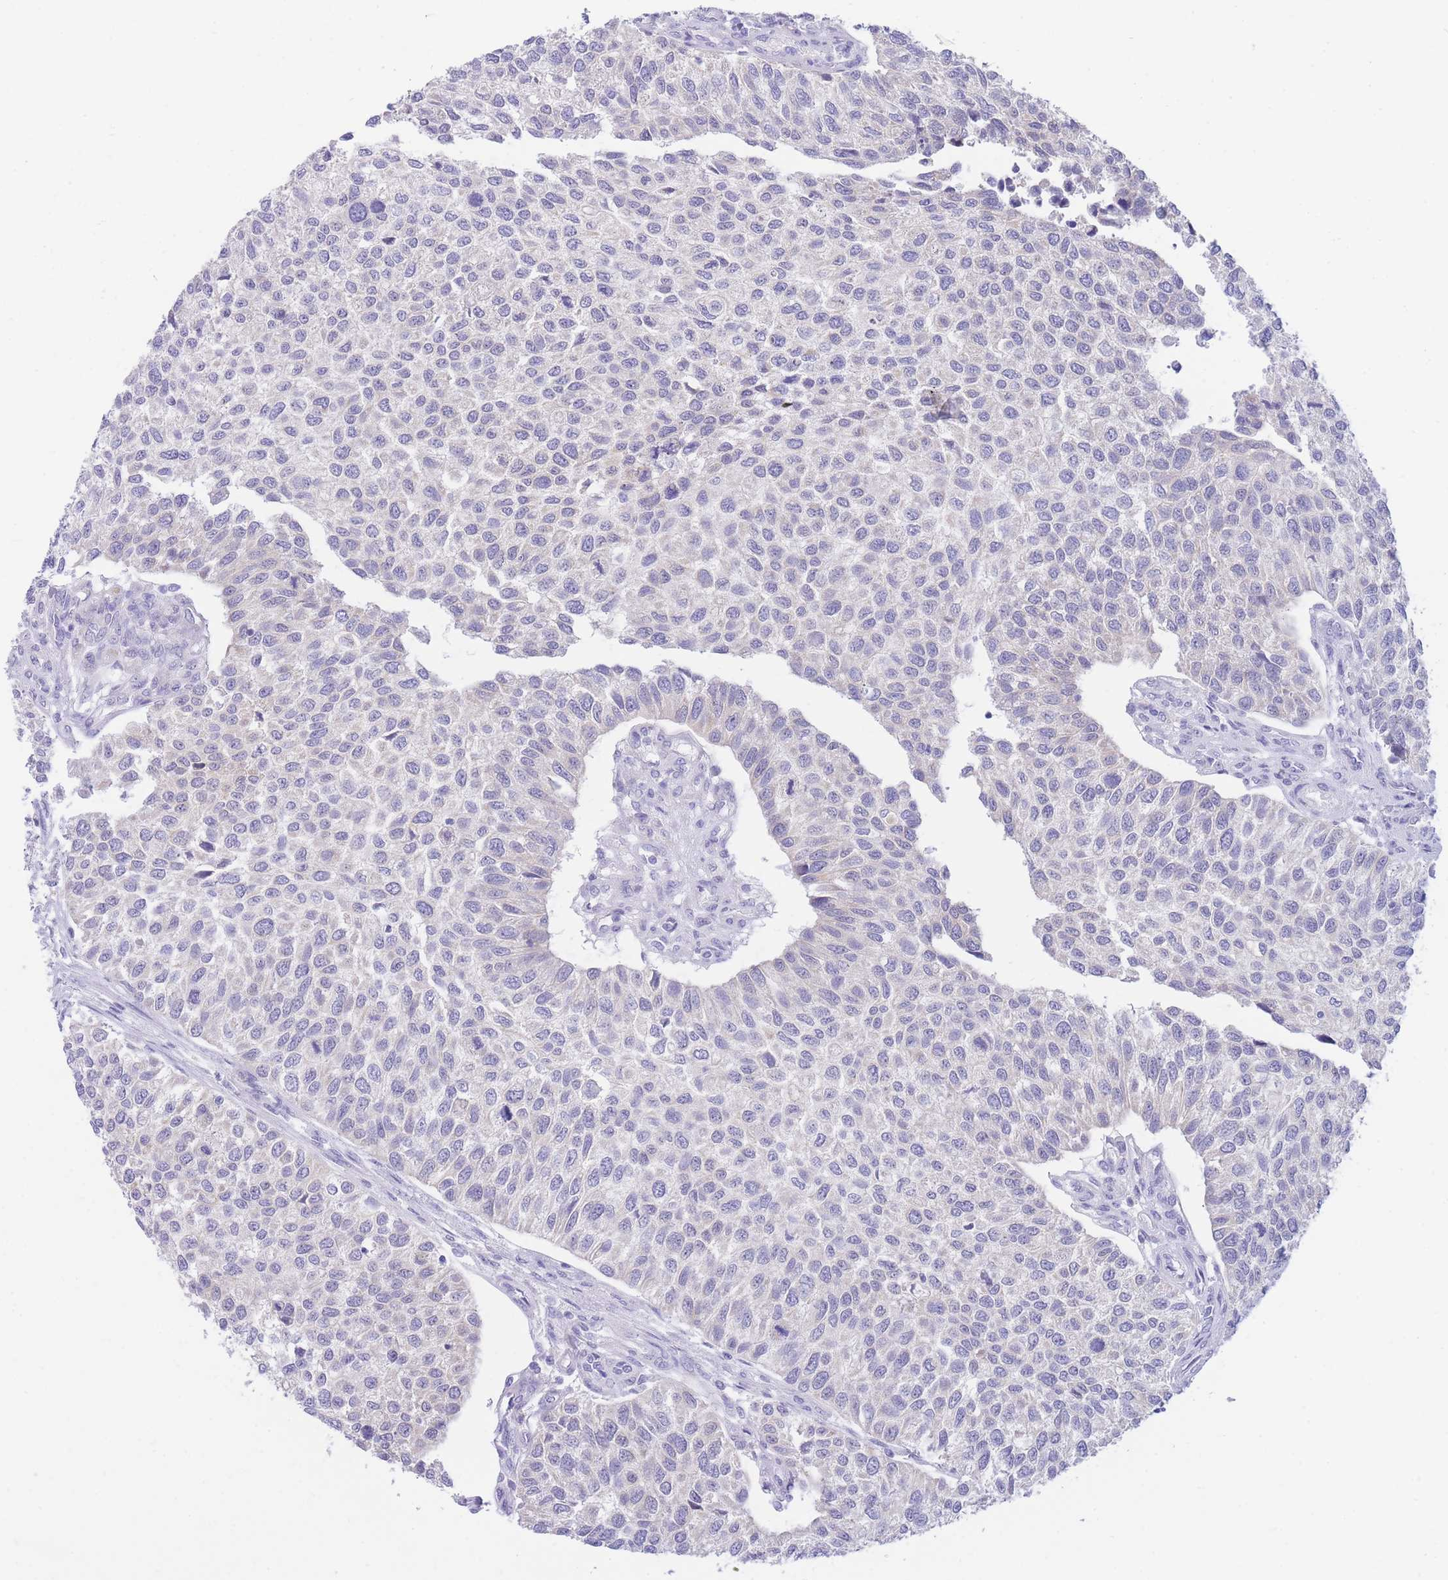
{"staining": {"intensity": "negative", "quantity": "none", "location": "none"}, "tissue": "urothelial cancer", "cell_type": "Tumor cells", "image_type": "cancer", "snomed": [{"axis": "morphology", "description": "Urothelial carcinoma, NOS"}, {"axis": "topography", "description": "Urinary bladder"}], "caption": "Immunohistochemical staining of urothelial cancer displays no significant expression in tumor cells.", "gene": "SSUH2", "patient": {"sex": "male", "age": 55}}